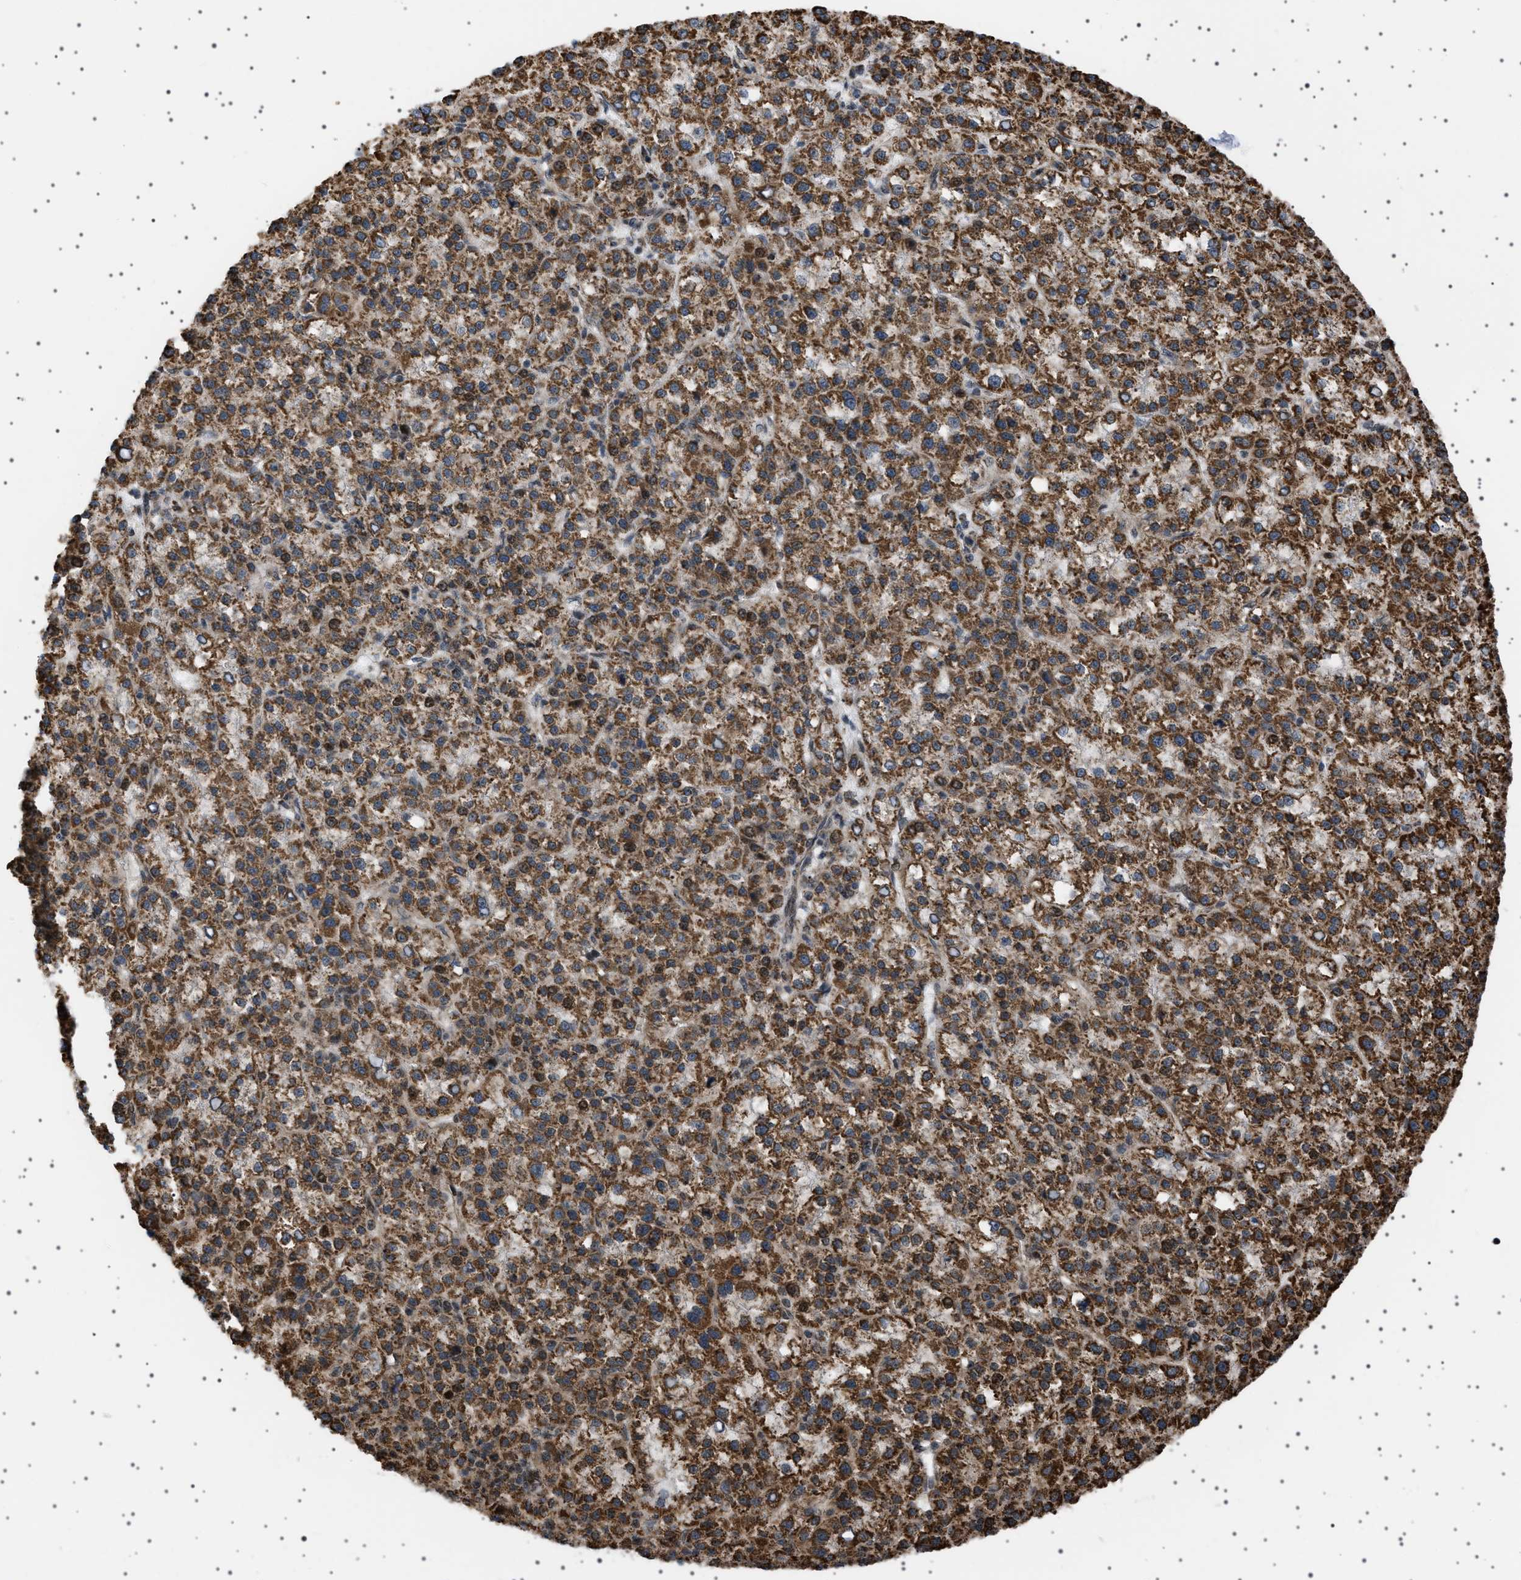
{"staining": {"intensity": "strong", "quantity": ">75%", "location": "cytoplasmic/membranous"}, "tissue": "liver cancer", "cell_type": "Tumor cells", "image_type": "cancer", "snomed": [{"axis": "morphology", "description": "Carcinoma, Hepatocellular, NOS"}, {"axis": "topography", "description": "Liver"}], "caption": "Liver hepatocellular carcinoma stained with a brown dye exhibits strong cytoplasmic/membranous positive staining in approximately >75% of tumor cells.", "gene": "MELK", "patient": {"sex": "female", "age": 58}}